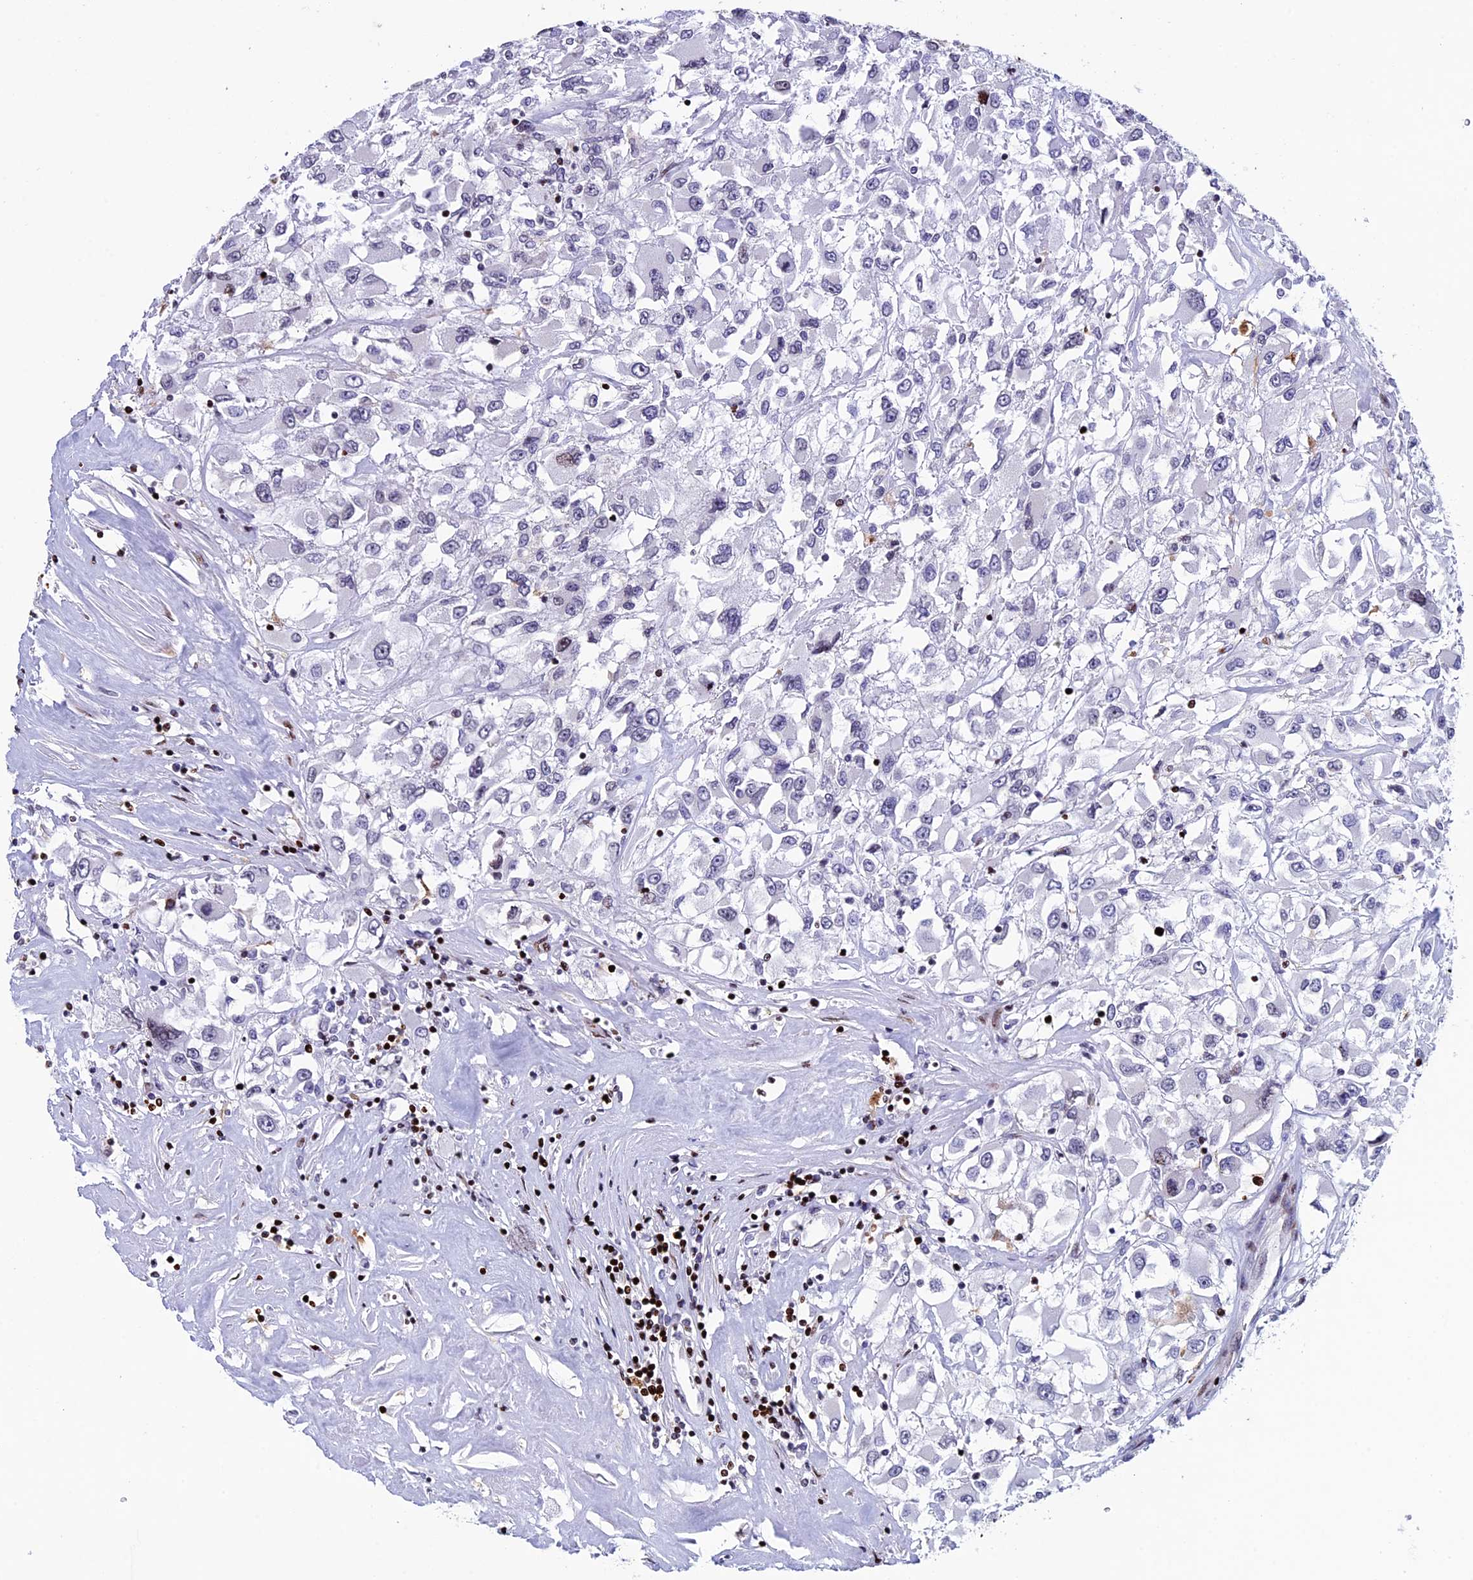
{"staining": {"intensity": "negative", "quantity": "none", "location": "none"}, "tissue": "renal cancer", "cell_type": "Tumor cells", "image_type": "cancer", "snomed": [{"axis": "morphology", "description": "Adenocarcinoma, NOS"}, {"axis": "topography", "description": "Kidney"}], "caption": "An image of renal adenocarcinoma stained for a protein reveals no brown staining in tumor cells.", "gene": "BTBD3", "patient": {"sex": "female", "age": 52}}